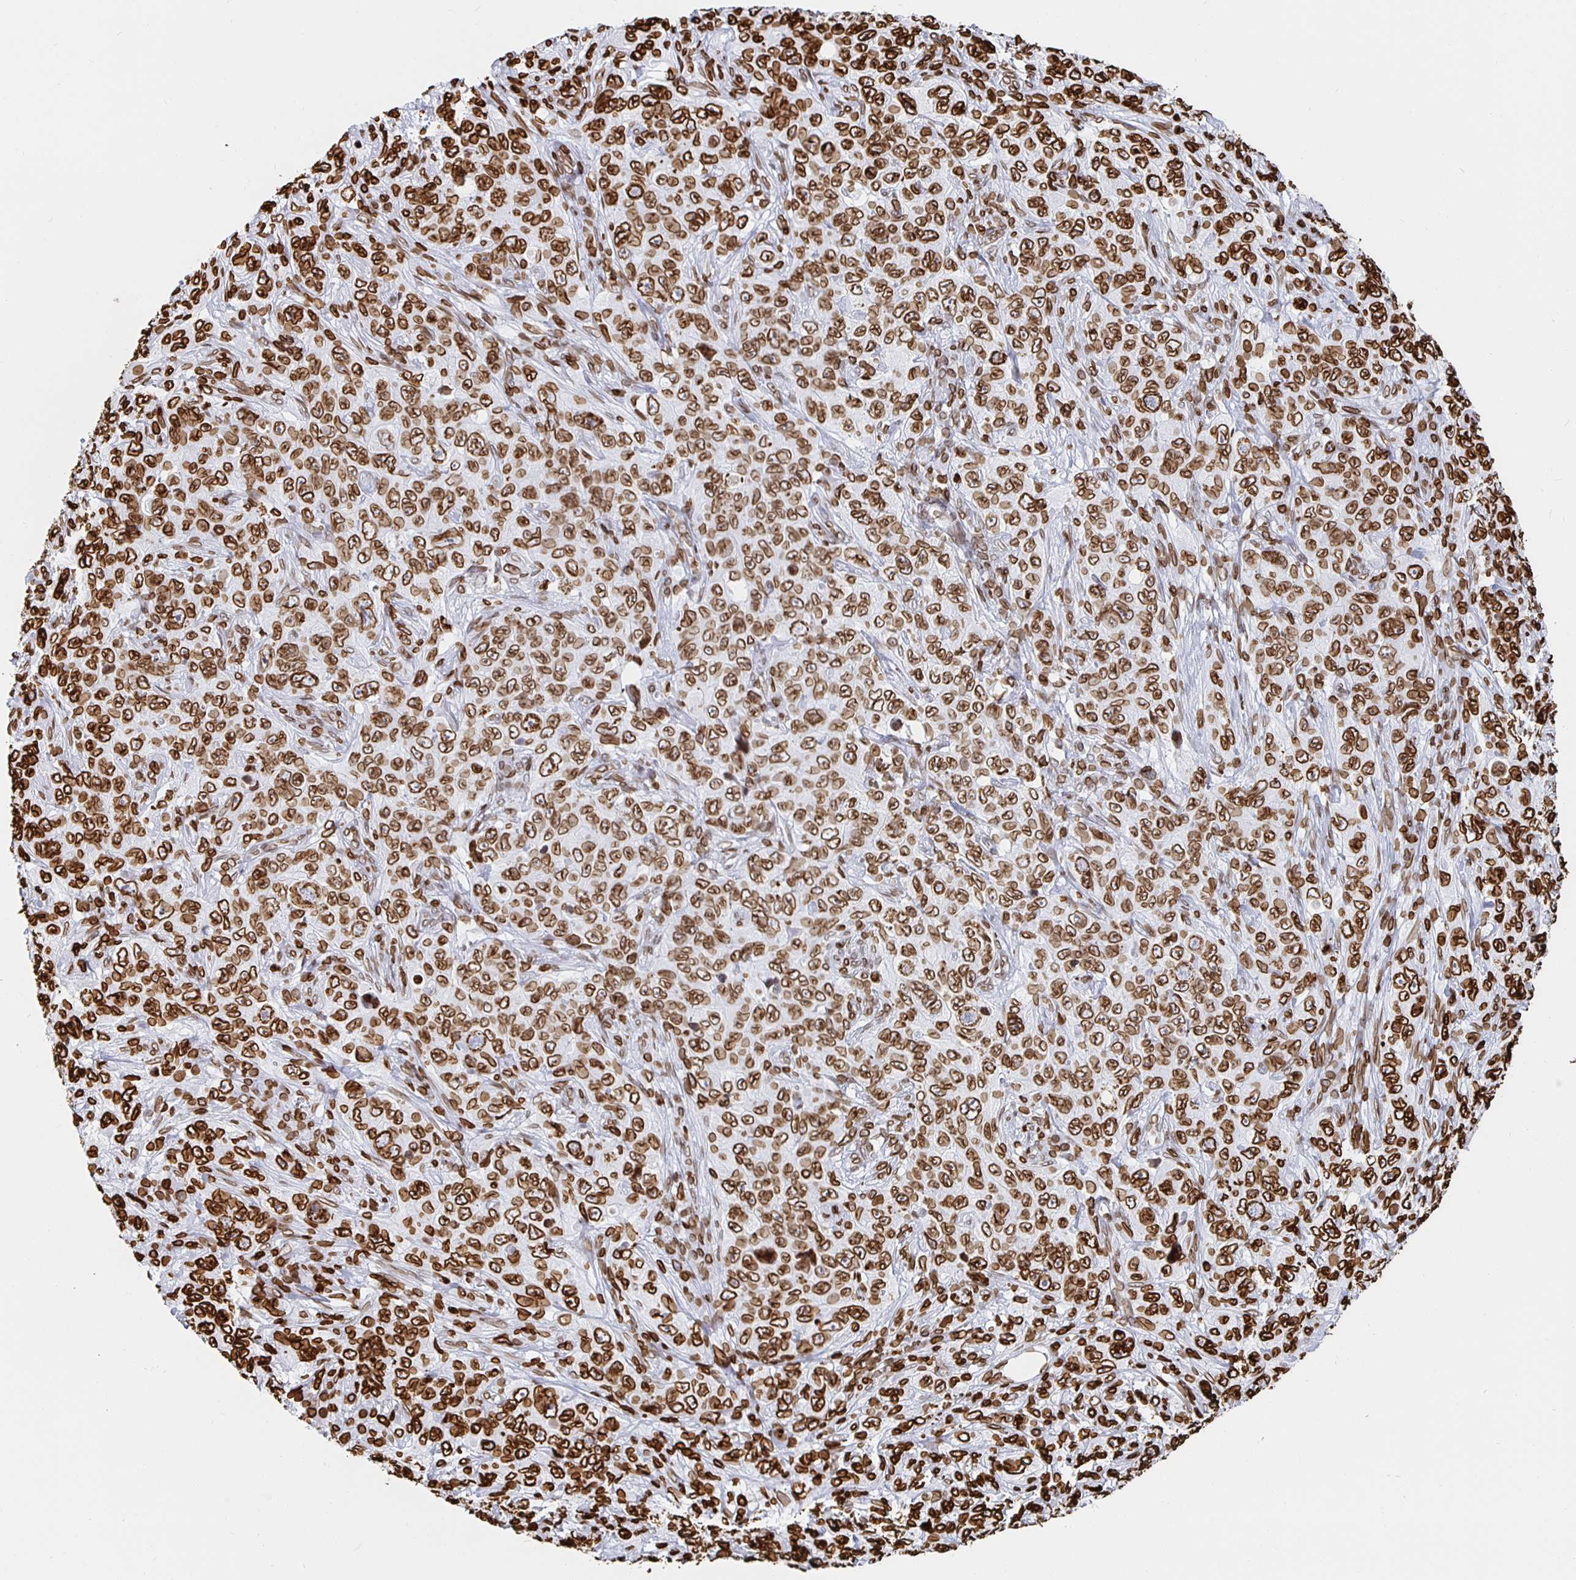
{"staining": {"intensity": "strong", "quantity": ">75%", "location": "cytoplasmic/membranous,nuclear"}, "tissue": "pancreatic cancer", "cell_type": "Tumor cells", "image_type": "cancer", "snomed": [{"axis": "morphology", "description": "Adenocarcinoma, NOS"}, {"axis": "topography", "description": "Pancreas"}], "caption": "A brown stain labels strong cytoplasmic/membranous and nuclear expression of a protein in pancreatic cancer tumor cells.", "gene": "LMNB1", "patient": {"sex": "male", "age": 68}}